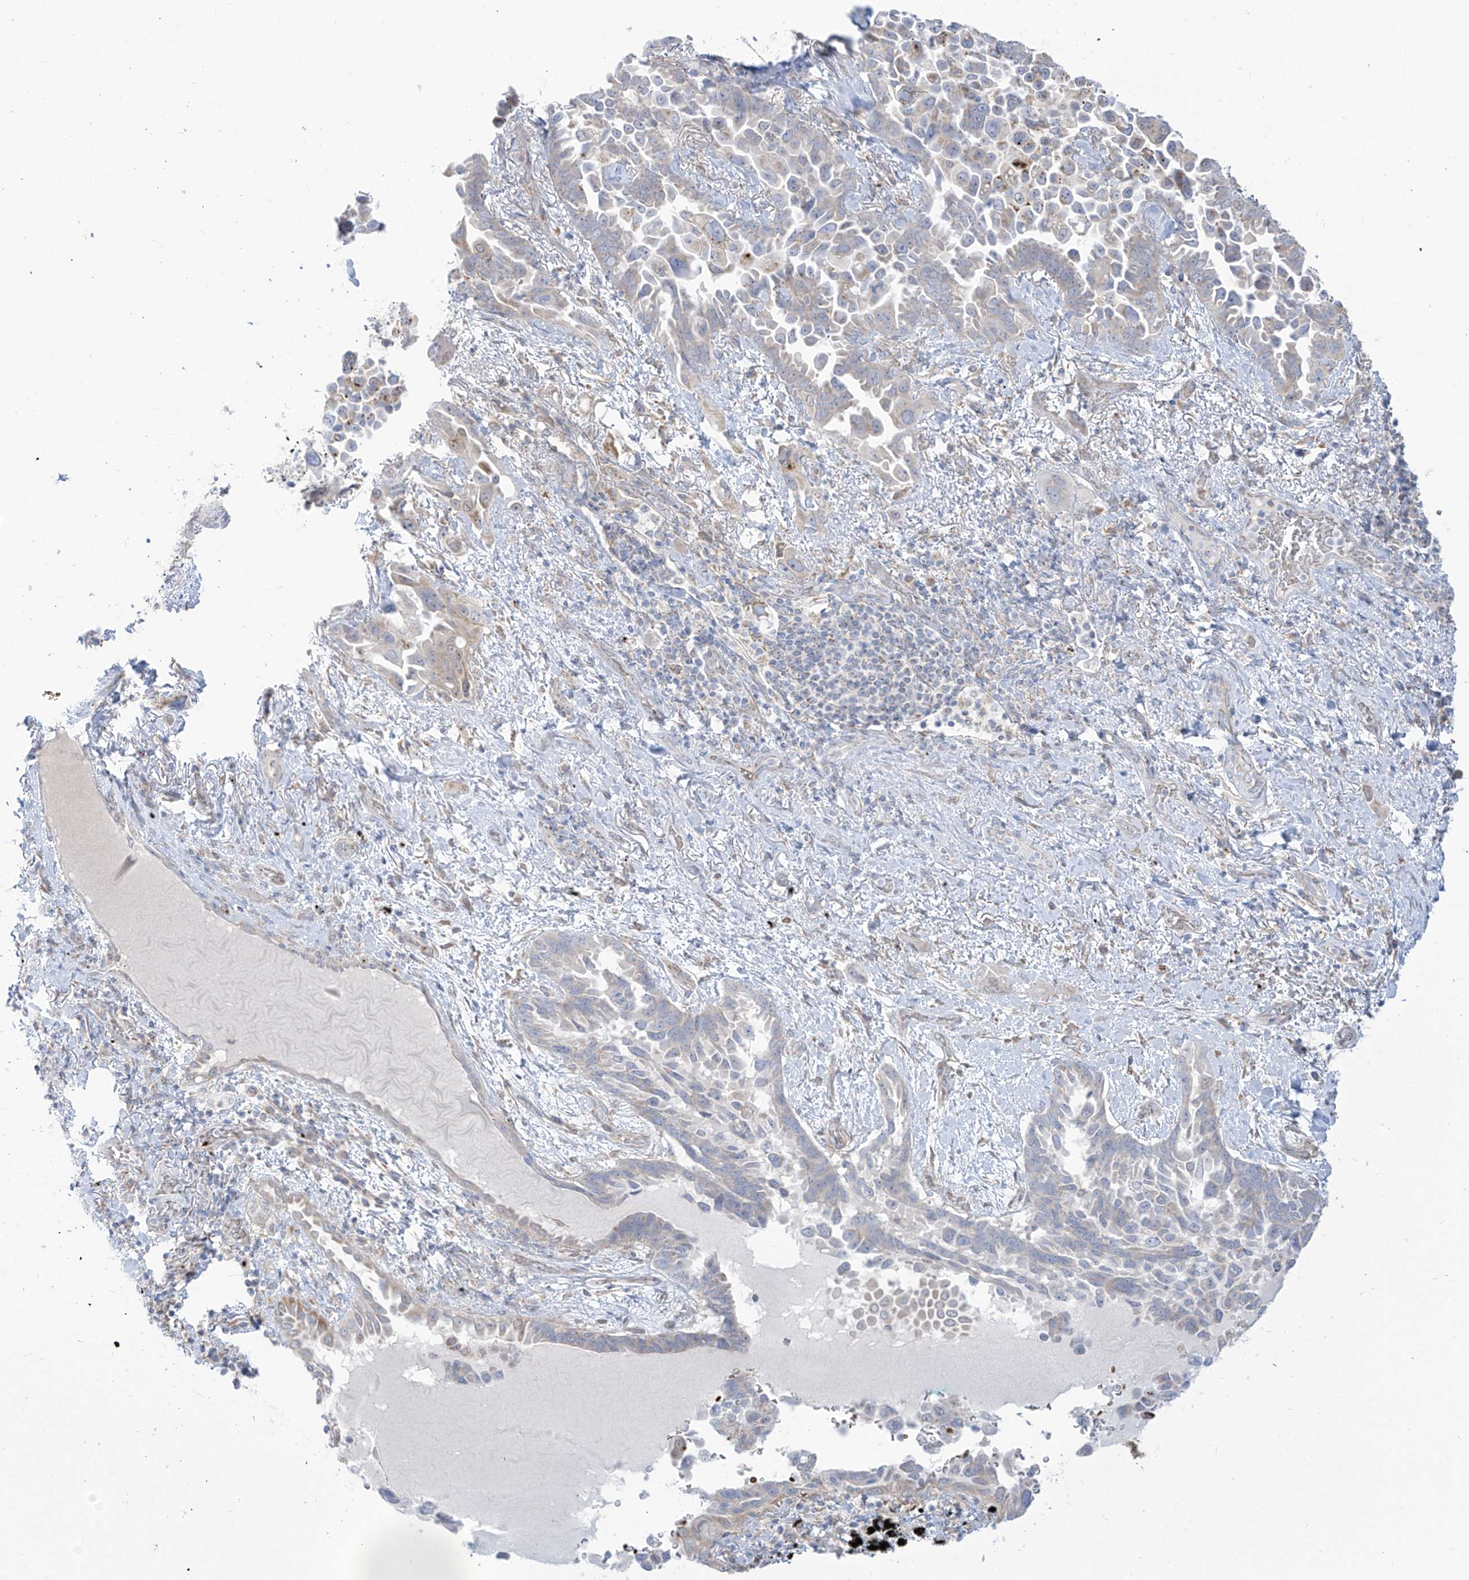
{"staining": {"intensity": "negative", "quantity": "none", "location": "none"}, "tissue": "lung cancer", "cell_type": "Tumor cells", "image_type": "cancer", "snomed": [{"axis": "morphology", "description": "Adenocarcinoma, NOS"}, {"axis": "topography", "description": "Lung"}], "caption": "DAB immunohistochemical staining of lung cancer reveals no significant staining in tumor cells.", "gene": "ARHGEF40", "patient": {"sex": "female", "age": 67}}